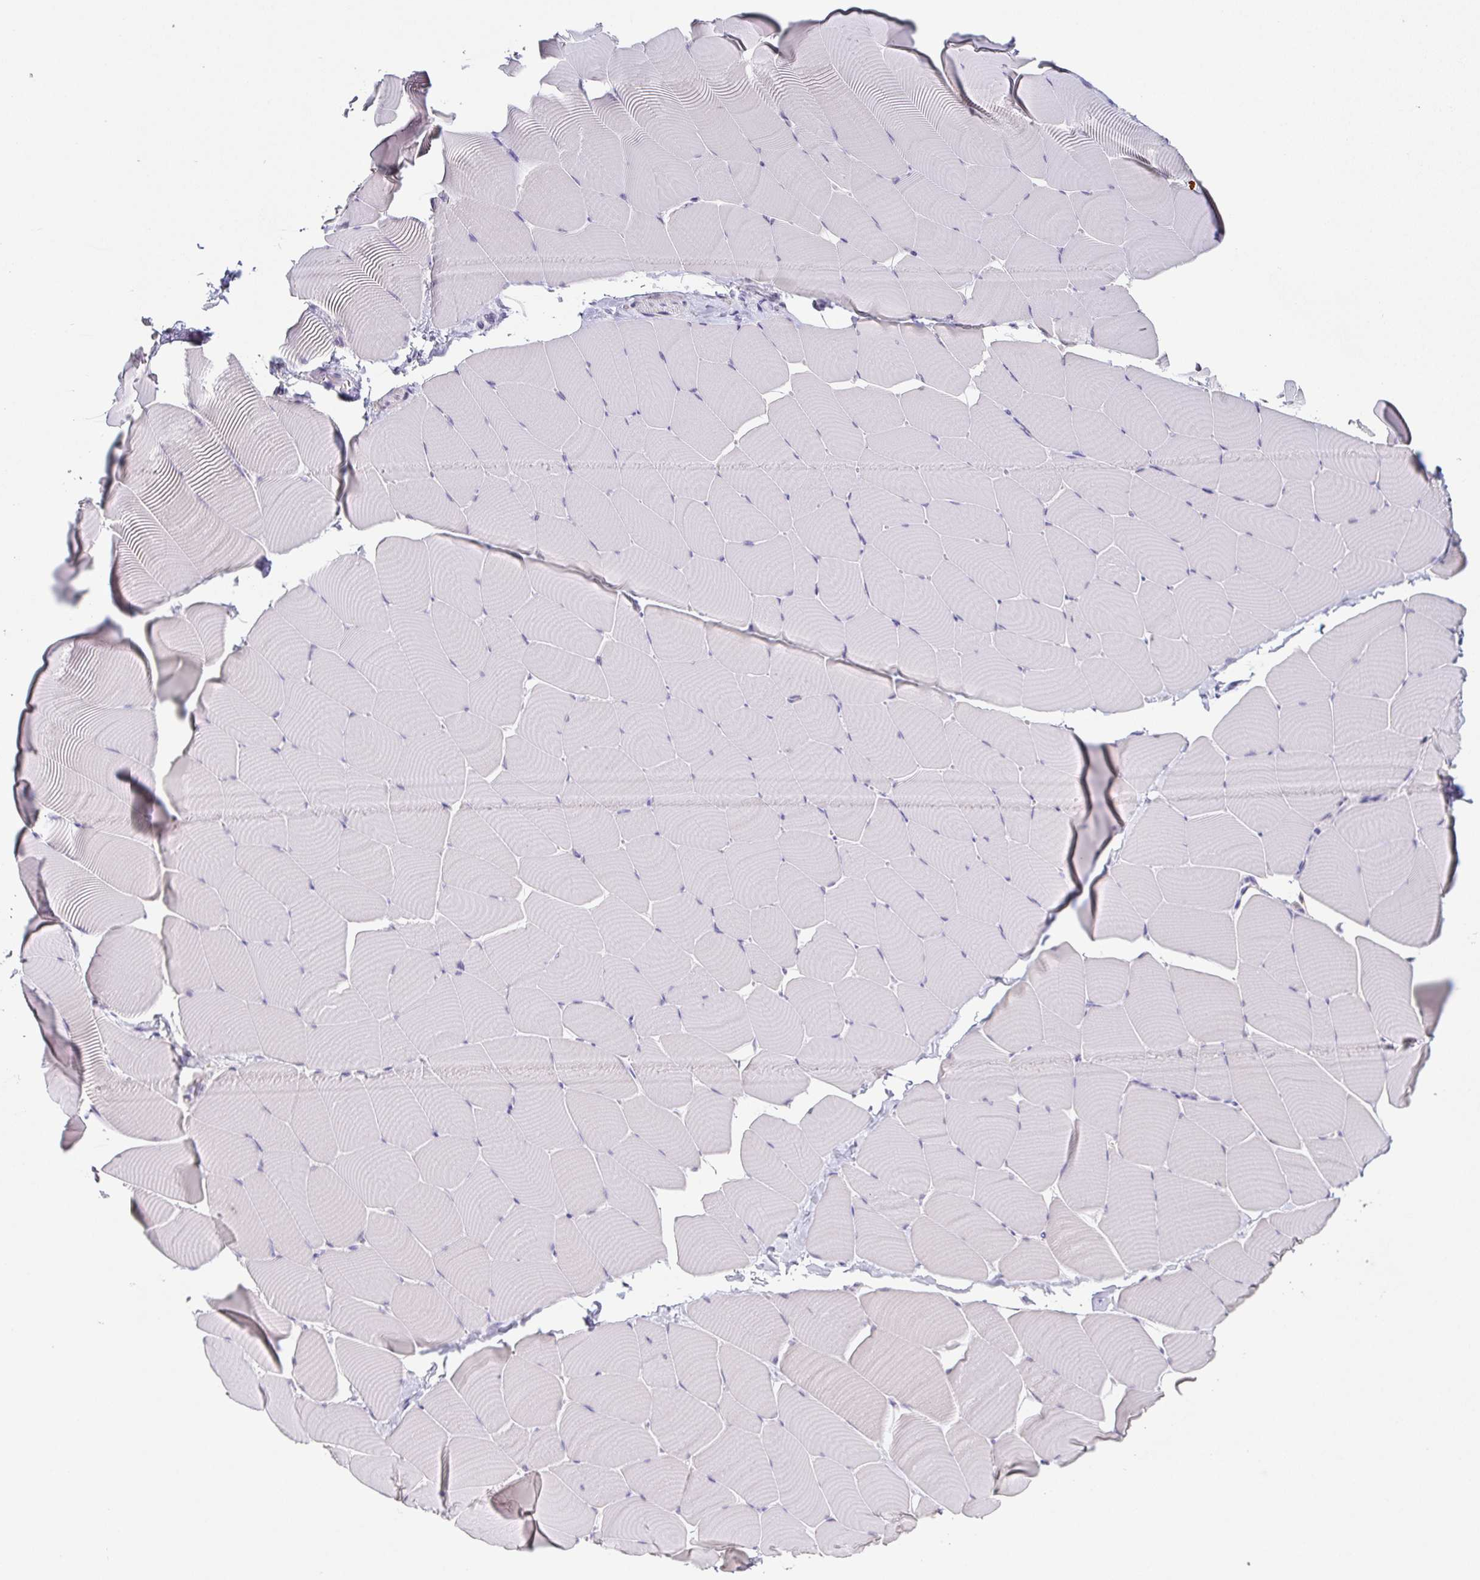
{"staining": {"intensity": "negative", "quantity": "none", "location": "none"}, "tissue": "skeletal muscle", "cell_type": "Myocytes", "image_type": "normal", "snomed": [{"axis": "morphology", "description": "Normal tissue, NOS"}, {"axis": "topography", "description": "Skeletal muscle"}], "caption": "Human skeletal muscle stained for a protein using IHC exhibits no expression in myocytes.", "gene": "NEFH", "patient": {"sex": "male", "age": 25}}